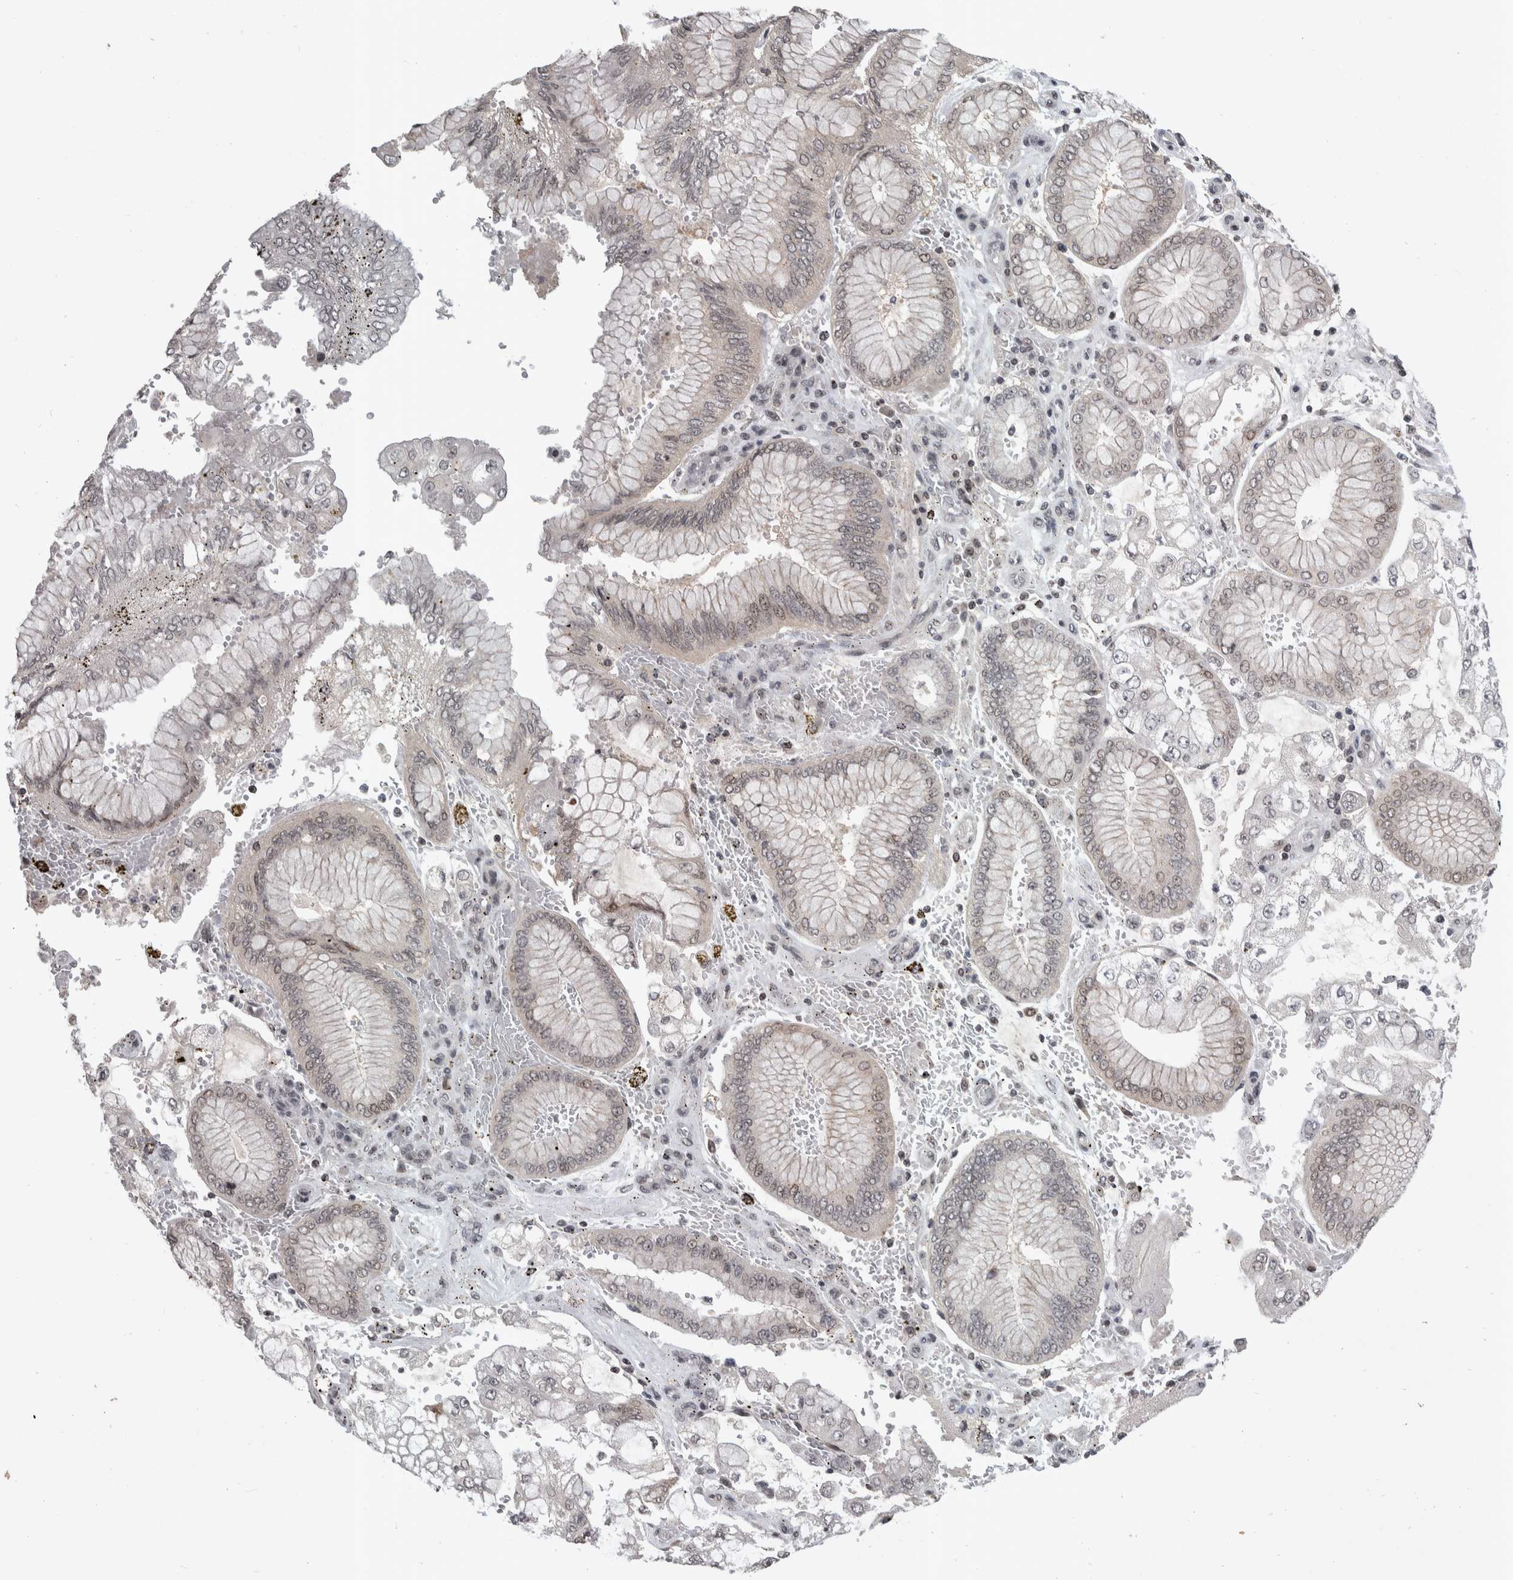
{"staining": {"intensity": "weak", "quantity": "<25%", "location": "cytoplasmic/membranous,nuclear"}, "tissue": "stomach cancer", "cell_type": "Tumor cells", "image_type": "cancer", "snomed": [{"axis": "morphology", "description": "Adenocarcinoma, NOS"}, {"axis": "topography", "description": "Stomach"}], "caption": "Tumor cells show no significant positivity in stomach adenocarcinoma.", "gene": "ZSCAN21", "patient": {"sex": "male", "age": 76}}